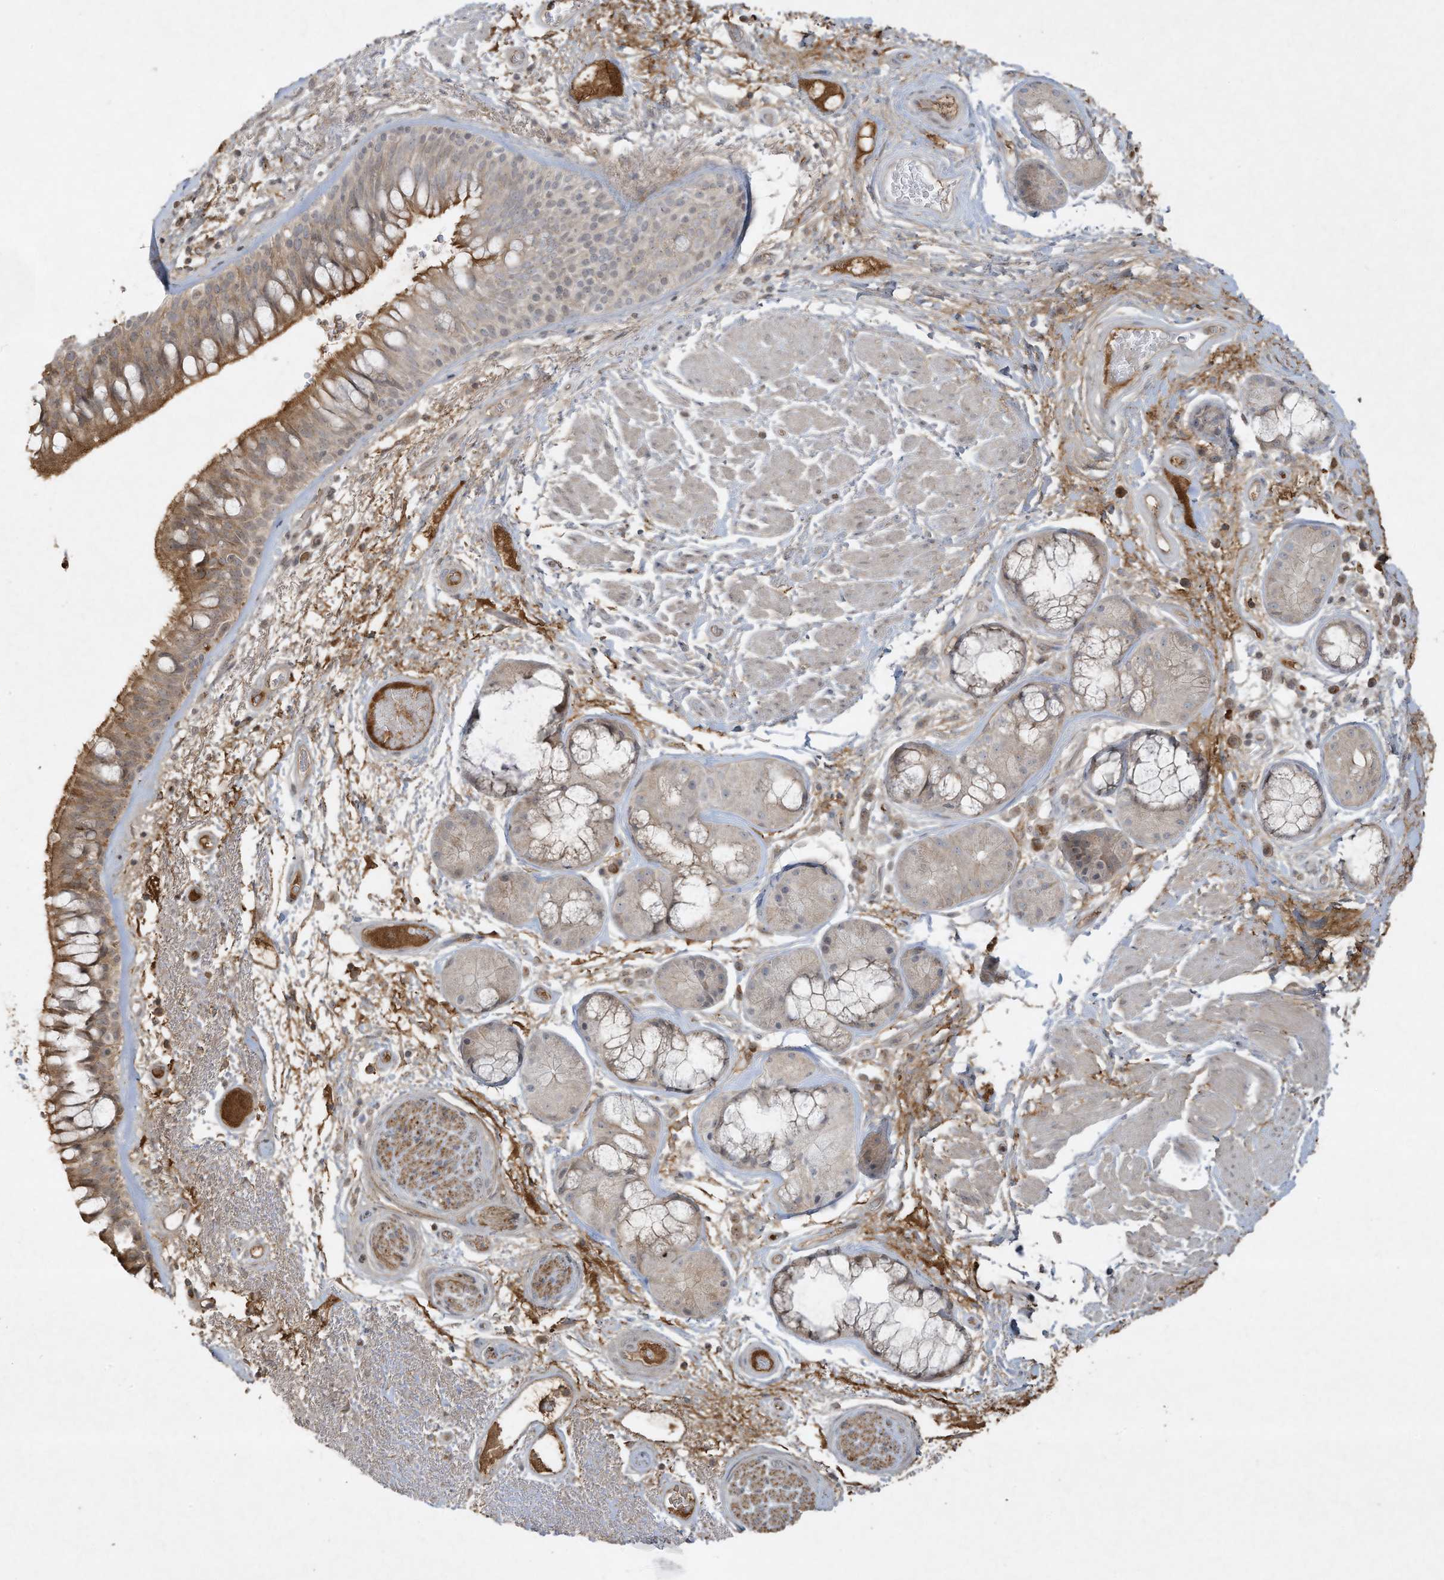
{"staining": {"intensity": "moderate", "quantity": ">75%", "location": "cytoplasmic/membranous"}, "tissue": "bronchus", "cell_type": "Respiratory epithelial cells", "image_type": "normal", "snomed": [{"axis": "morphology", "description": "Normal tissue, NOS"}, {"axis": "morphology", "description": "Squamous cell carcinoma, NOS"}, {"axis": "topography", "description": "Lymph node"}, {"axis": "topography", "description": "Bronchus"}, {"axis": "topography", "description": "Lung"}], "caption": "Moderate cytoplasmic/membranous protein positivity is identified in about >75% of respiratory epithelial cells in bronchus. (Brightfield microscopy of DAB IHC at high magnification).", "gene": "FETUB", "patient": {"sex": "male", "age": 66}}